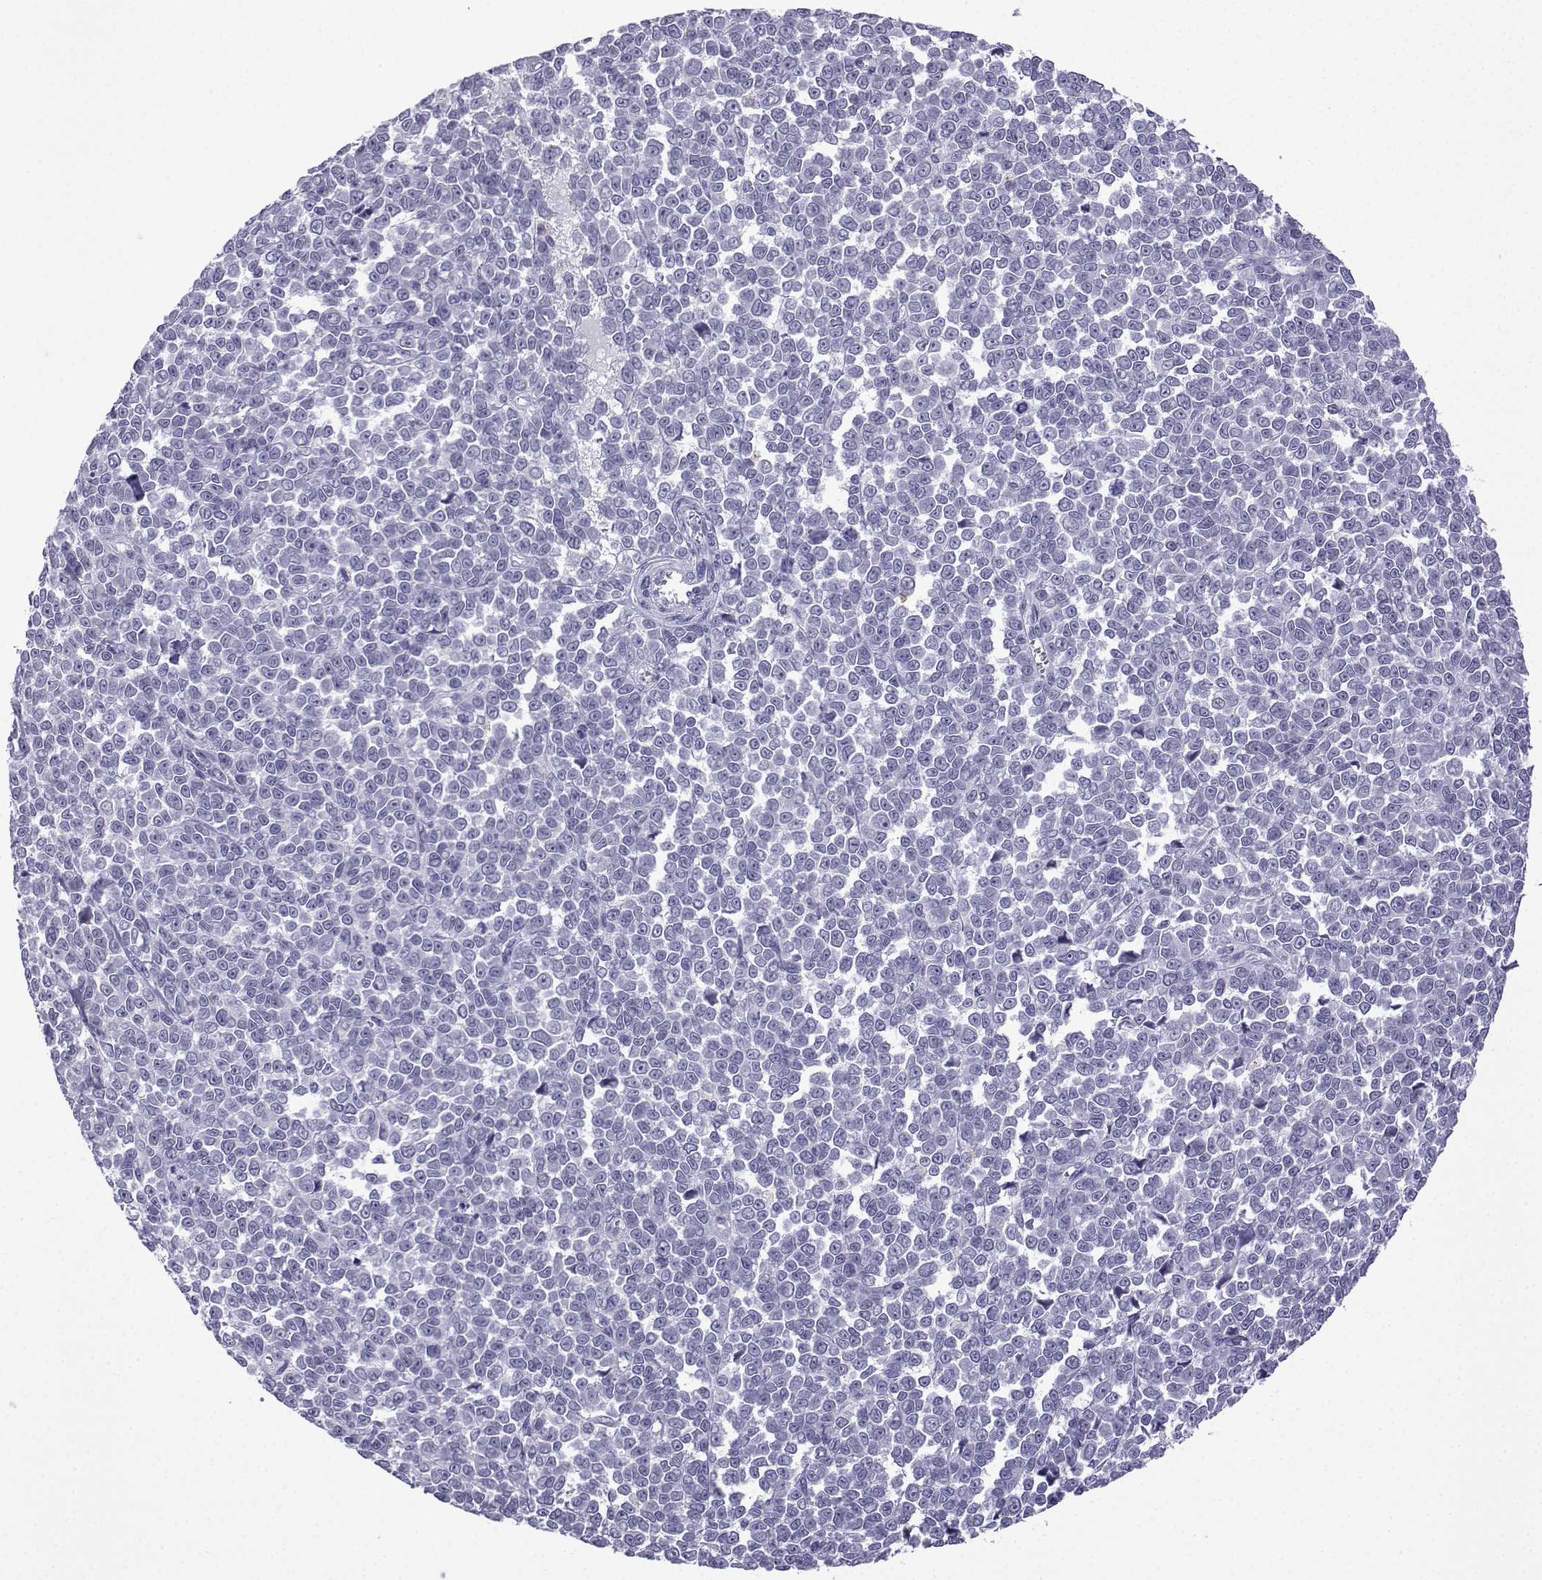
{"staining": {"intensity": "negative", "quantity": "none", "location": "none"}, "tissue": "melanoma", "cell_type": "Tumor cells", "image_type": "cancer", "snomed": [{"axis": "morphology", "description": "Malignant melanoma, NOS"}, {"axis": "topography", "description": "Skin"}], "caption": "Immunohistochemistry micrograph of neoplastic tissue: human melanoma stained with DAB exhibits no significant protein expression in tumor cells. (DAB (3,3'-diaminobenzidine) immunohistochemistry with hematoxylin counter stain).", "gene": "MRGBP", "patient": {"sex": "female", "age": 95}}